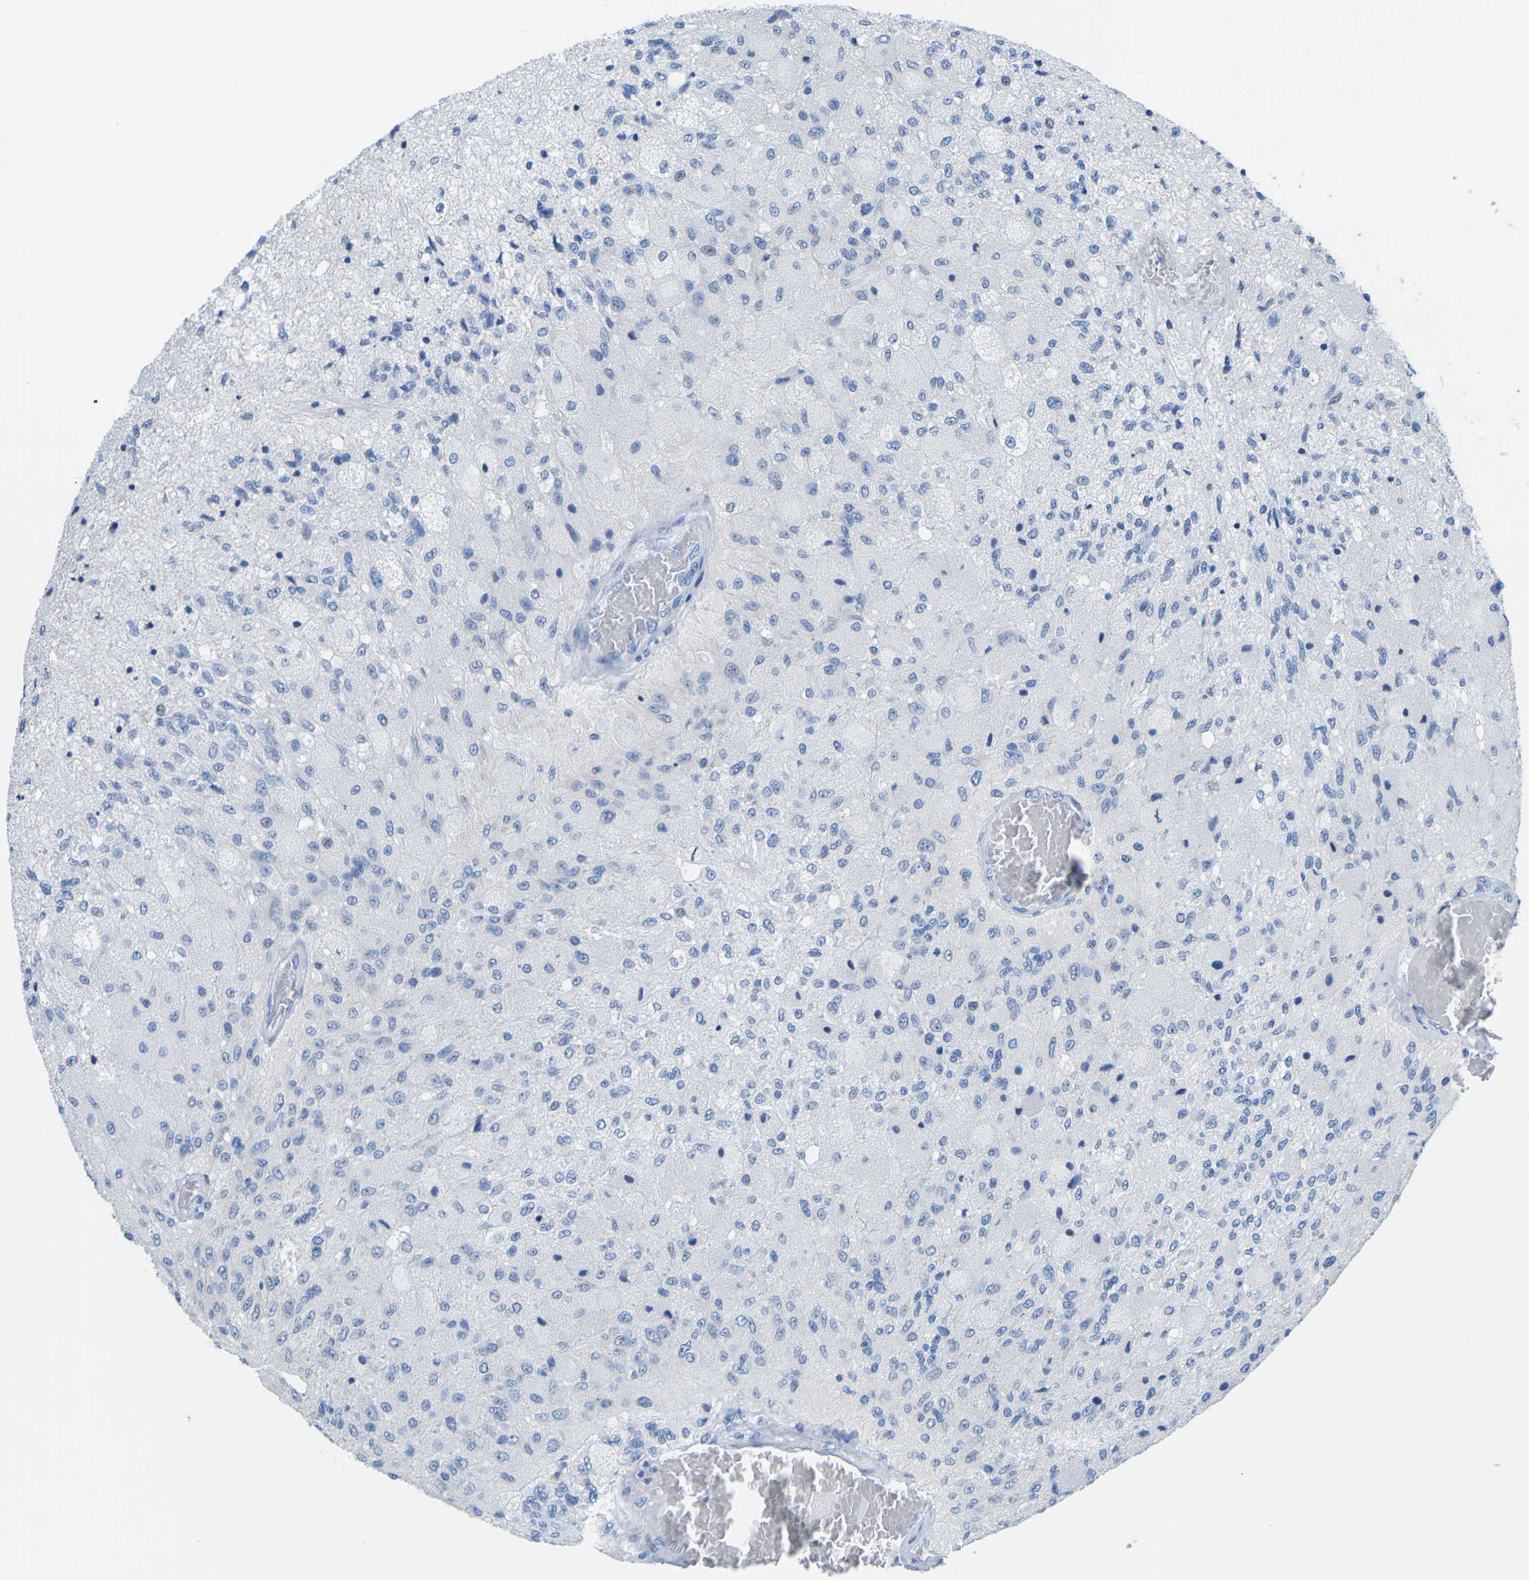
{"staining": {"intensity": "negative", "quantity": "none", "location": "none"}, "tissue": "glioma", "cell_type": "Tumor cells", "image_type": "cancer", "snomed": [{"axis": "morphology", "description": "Normal tissue, NOS"}, {"axis": "morphology", "description": "Glioma, malignant, High grade"}, {"axis": "topography", "description": "Cerebral cortex"}], "caption": "High power microscopy histopathology image of an immunohistochemistry (IHC) histopathology image of glioma, revealing no significant staining in tumor cells.", "gene": "SLC12A1", "patient": {"sex": "male", "age": 77}}